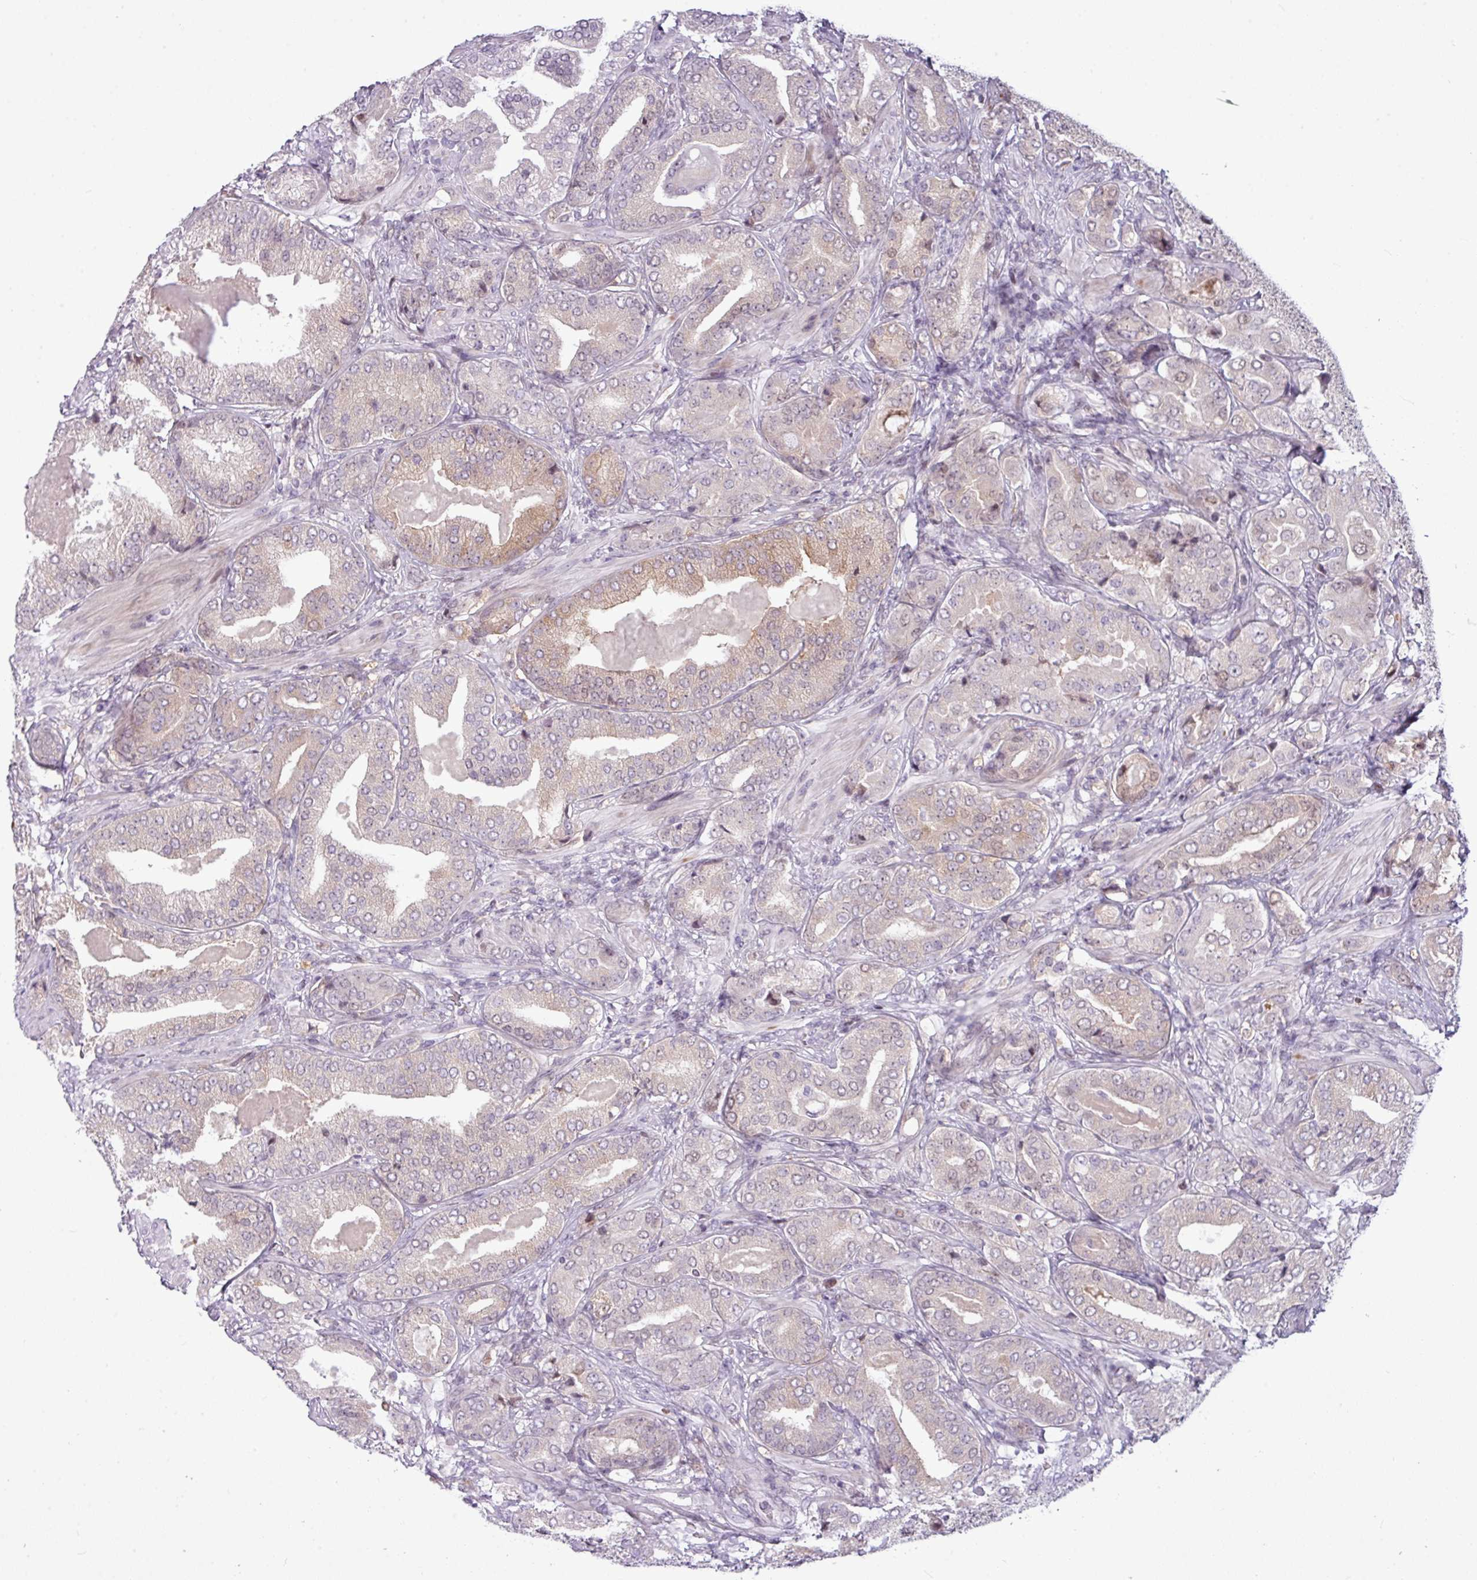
{"staining": {"intensity": "weak", "quantity": "<25%", "location": "cytoplasmic/membranous"}, "tissue": "prostate cancer", "cell_type": "Tumor cells", "image_type": "cancer", "snomed": [{"axis": "morphology", "description": "Adenocarcinoma, High grade"}, {"axis": "topography", "description": "Prostate"}], "caption": "Human high-grade adenocarcinoma (prostate) stained for a protein using immunohistochemistry demonstrates no staining in tumor cells.", "gene": "SLC66A2", "patient": {"sex": "male", "age": 63}}